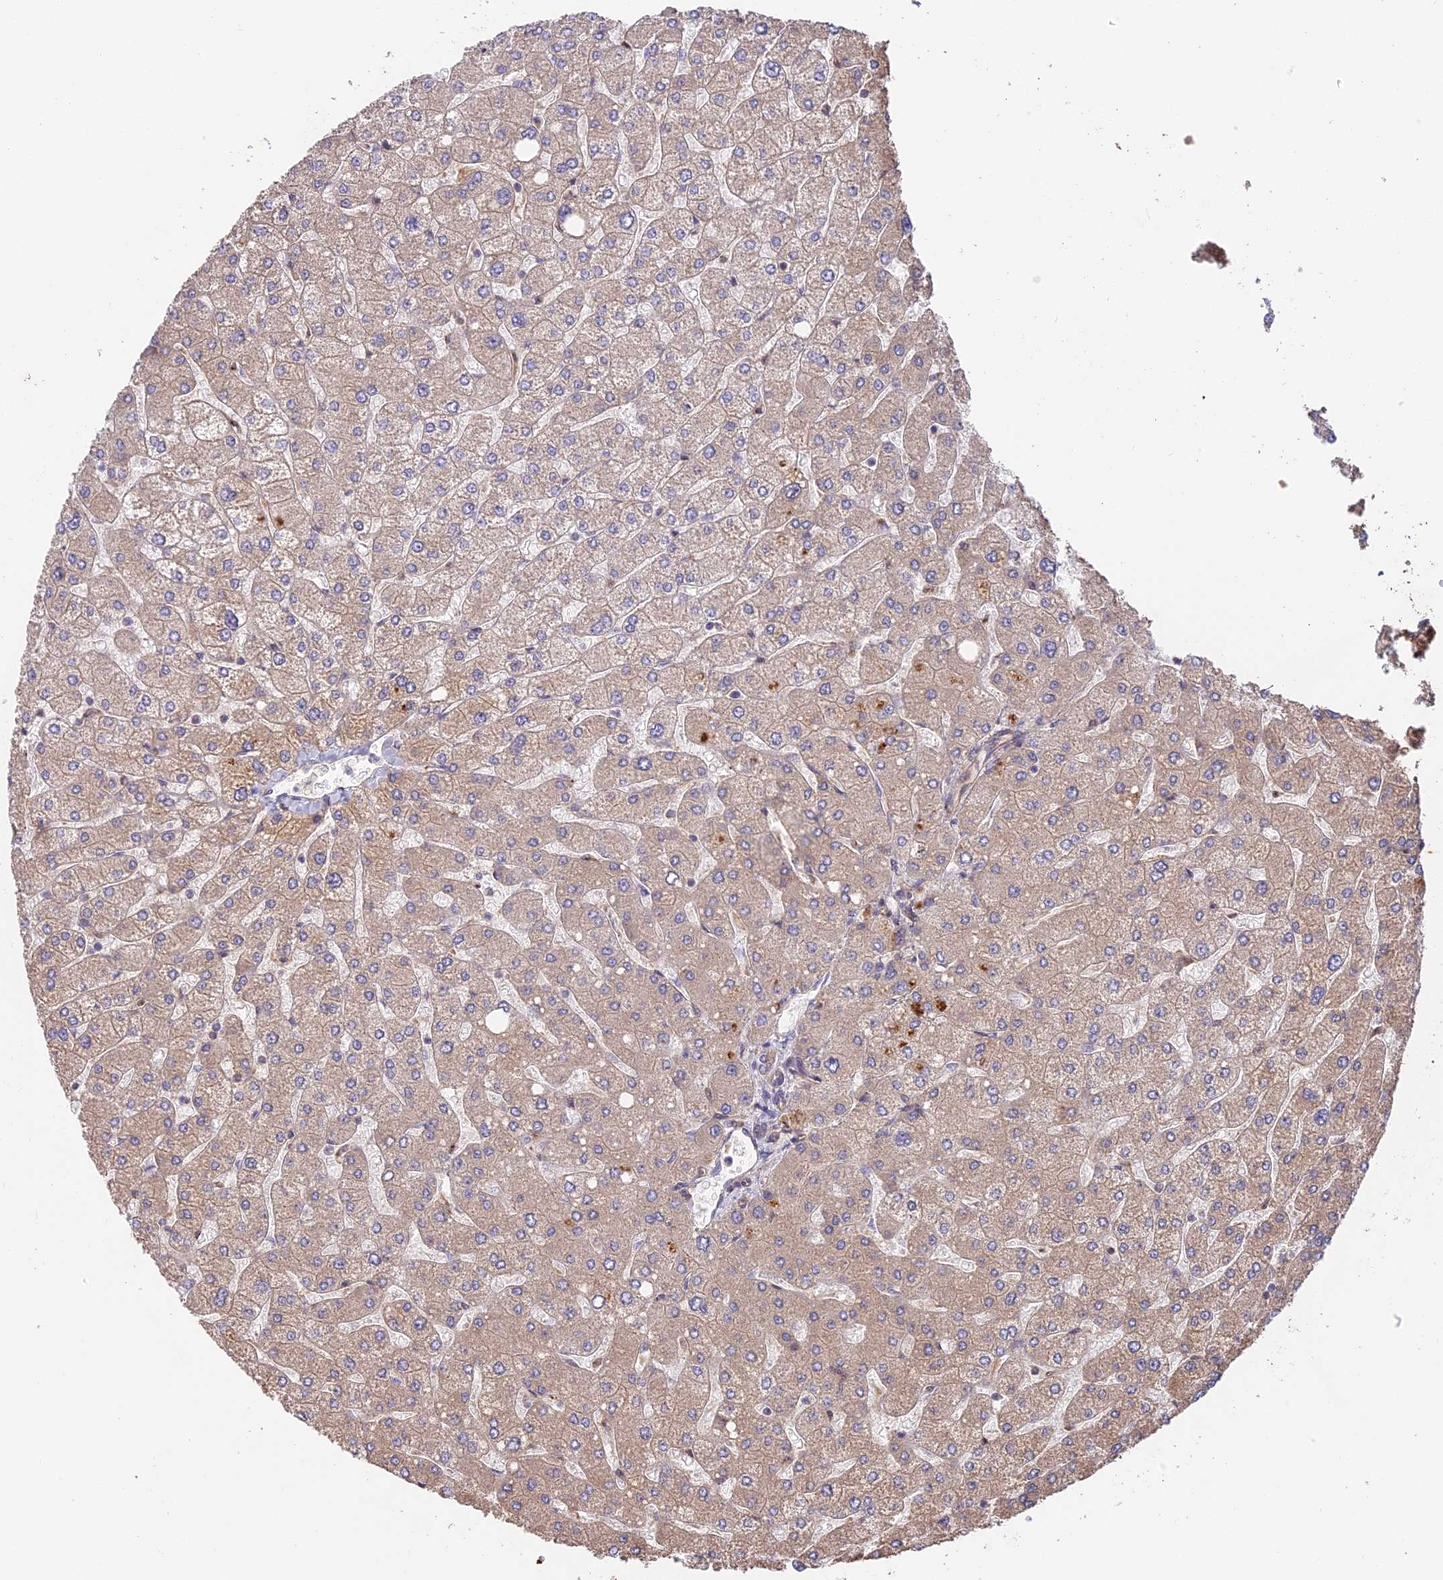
{"staining": {"intensity": "weak", "quantity": "<25%", "location": "cytoplasmic/membranous"}, "tissue": "liver", "cell_type": "Cholangiocytes", "image_type": "normal", "snomed": [{"axis": "morphology", "description": "Normal tissue, NOS"}, {"axis": "topography", "description": "Liver"}], "caption": "A high-resolution photomicrograph shows IHC staining of normal liver, which shows no significant staining in cholangiocytes. The staining was performed using DAB (3,3'-diaminobenzidine) to visualize the protein expression in brown, while the nuclei were stained in blue with hematoxylin (Magnification: 20x).", "gene": "PPP1R37", "patient": {"sex": "male", "age": 55}}